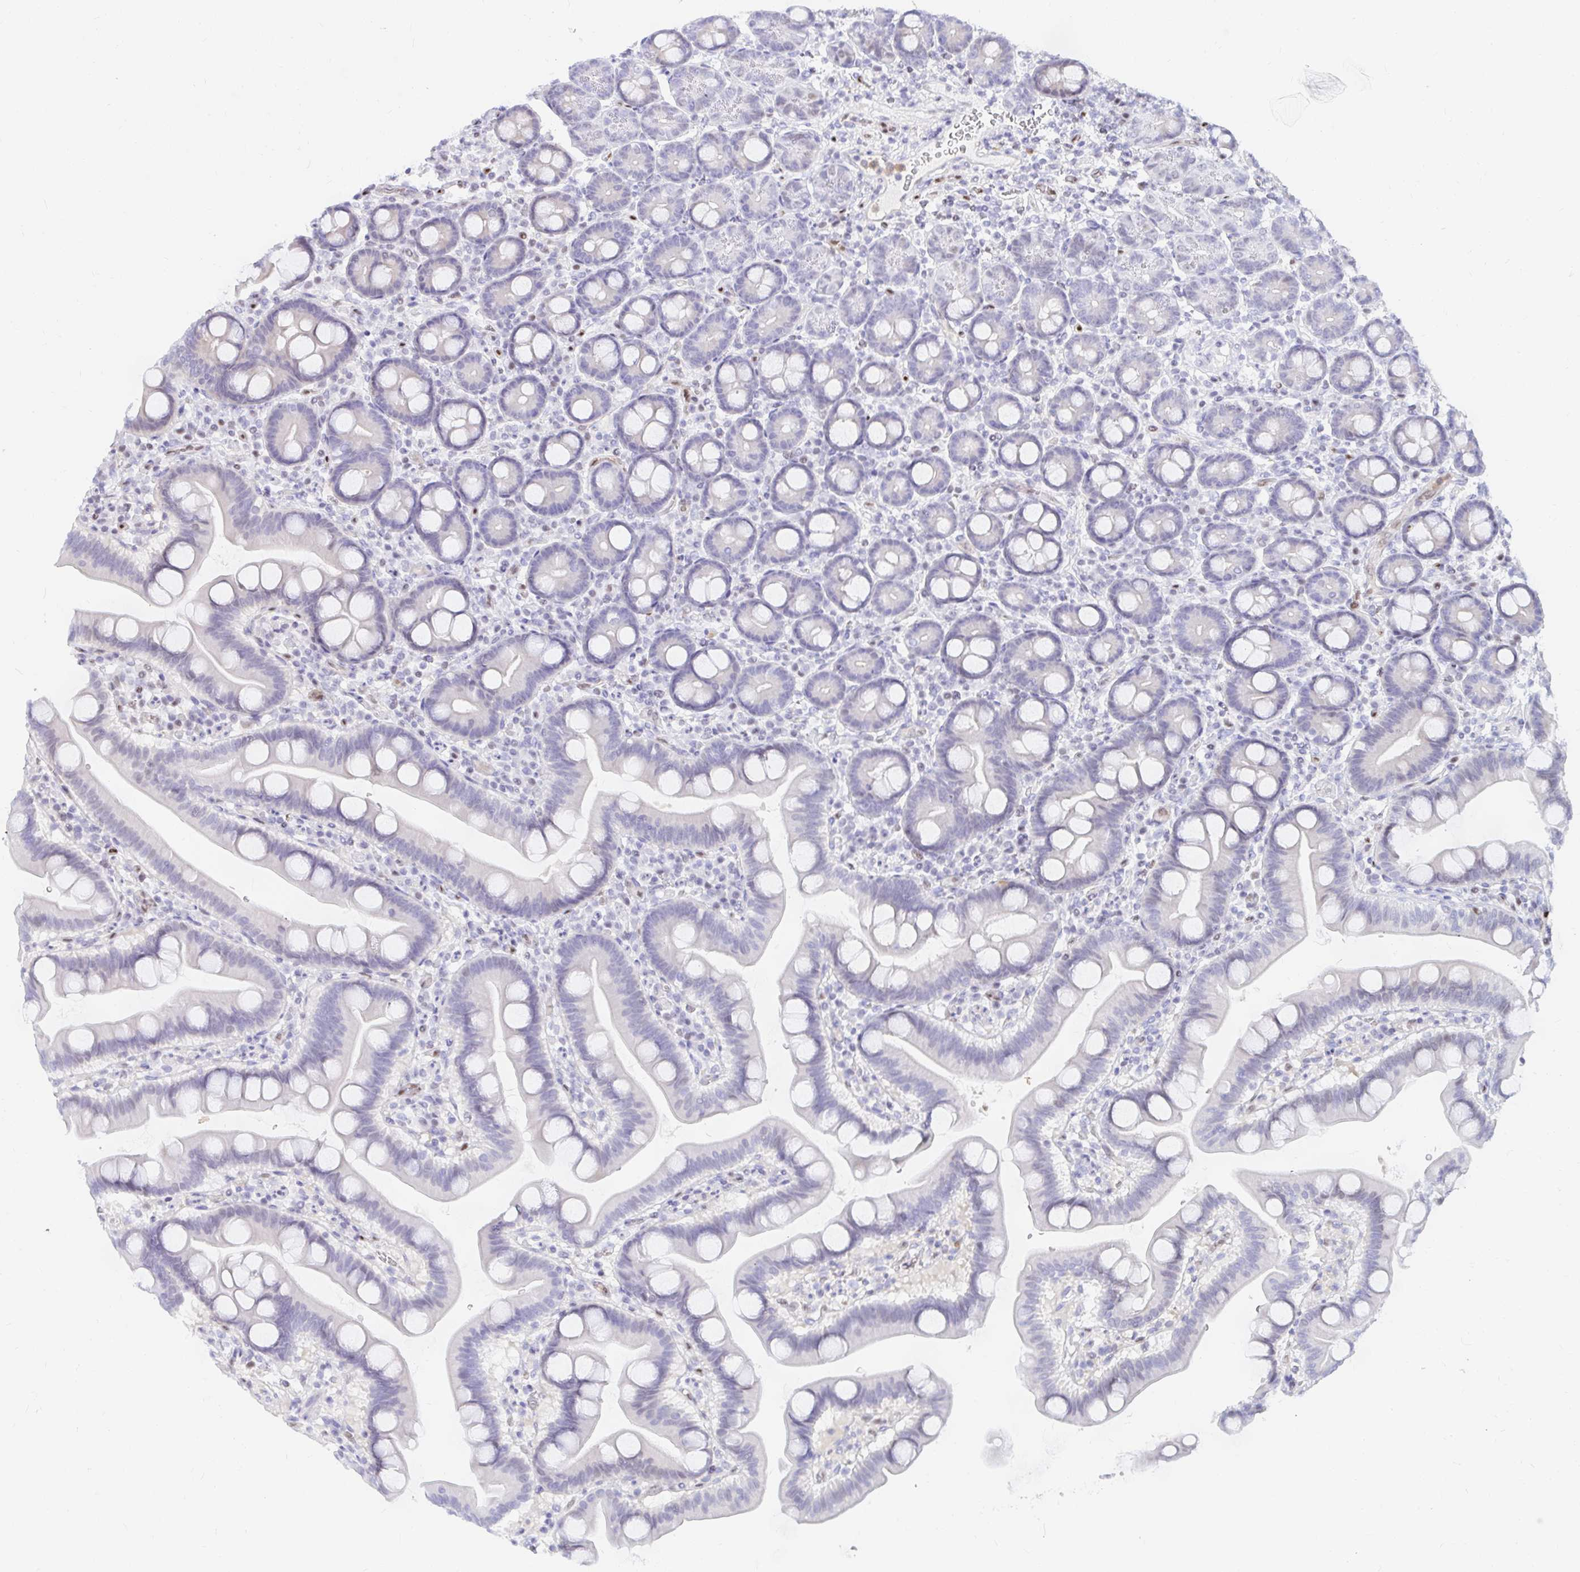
{"staining": {"intensity": "negative", "quantity": "none", "location": "none"}, "tissue": "duodenum", "cell_type": "Glandular cells", "image_type": "normal", "snomed": [{"axis": "morphology", "description": "Normal tissue, NOS"}, {"axis": "topography", "description": "Duodenum"}], "caption": "Immunohistochemistry (IHC) image of benign human duodenum stained for a protein (brown), which shows no staining in glandular cells. (Brightfield microscopy of DAB immunohistochemistry (IHC) at high magnification).", "gene": "HINFP", "patient": {"sex": "male", "age": 59}}